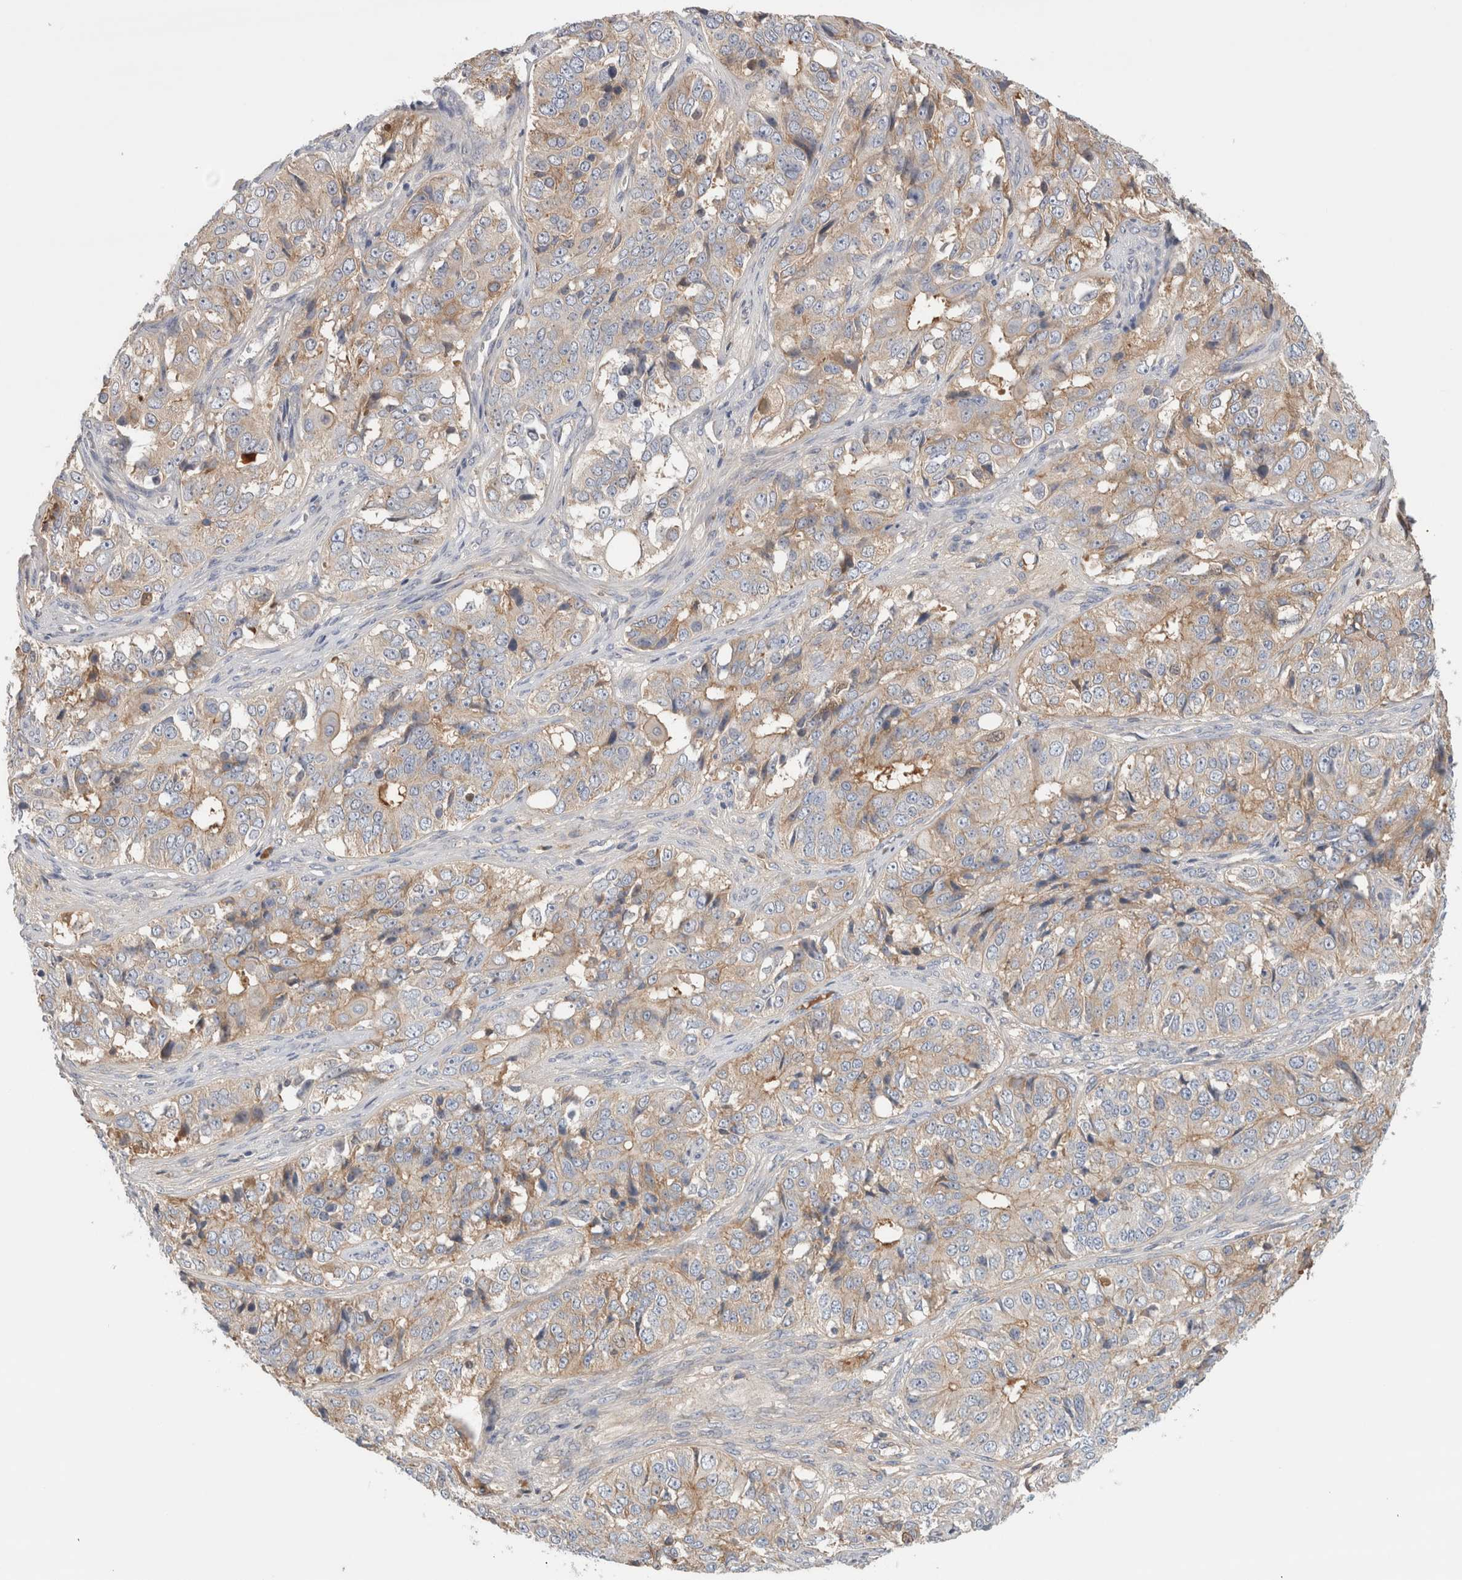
{"staining": {"intensity": "weak", "quantity": "<25%", "location": "cytoplasmic/membranous"}, "tissue": "ovarian cancer", "cell_type": "Tumor cells", "image_type": "cancer", "snomed": [{"axis": "morphology", "description": "Carcinoma, endometroid"}, {"axis": "topography", "description": "Ovary"}], "caption": "A high-resolution image shows immunohistochemistry (IHC) staining of ovarian endometroid carcinoma, which demonstrates no significant staining in tumor cells.", "gene": "CFI", "patient": {"sex": "female", "age": 51}}